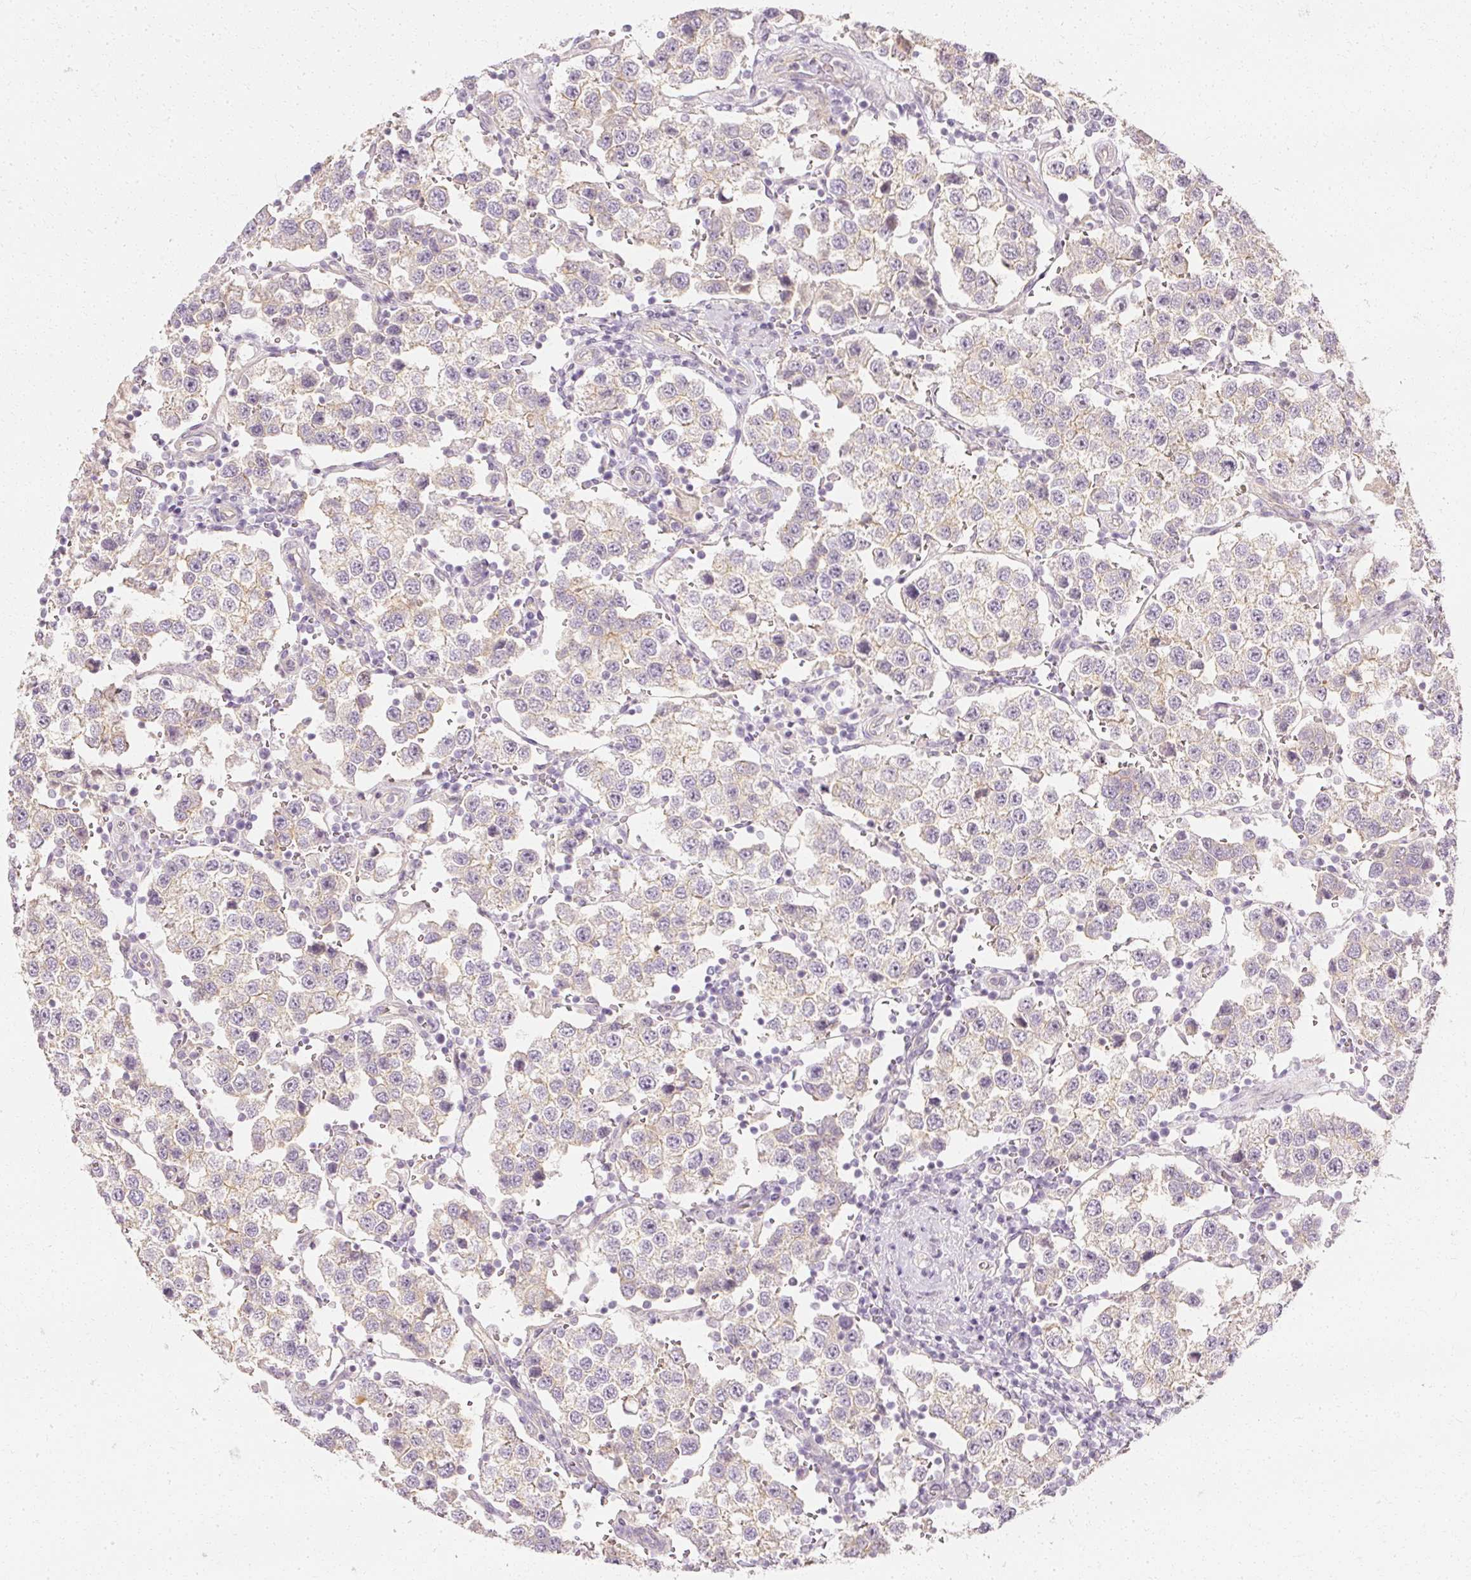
{"staining": {"intensity": "negative", "quantity": "none", "location": "none"}, "tissue": "testis cancer", "cell_type": "Tumor cells", "image_type": "cancer", "snomed": [{"axis": "morphology", "description": "Seminoma, NOS"}, {"axis": "topography", "description": "Testis"}], "caption": "High magnification brightfield microscopy of testis cancer (seminoma) stained with DAB (3,3'-diaminobenzidine) (brown) and counterstained with hematoxylin (blue): tumor cells show no significant positivity.", "gene": "GNAQ", "patient": {"sex": "male", "age": 37}}